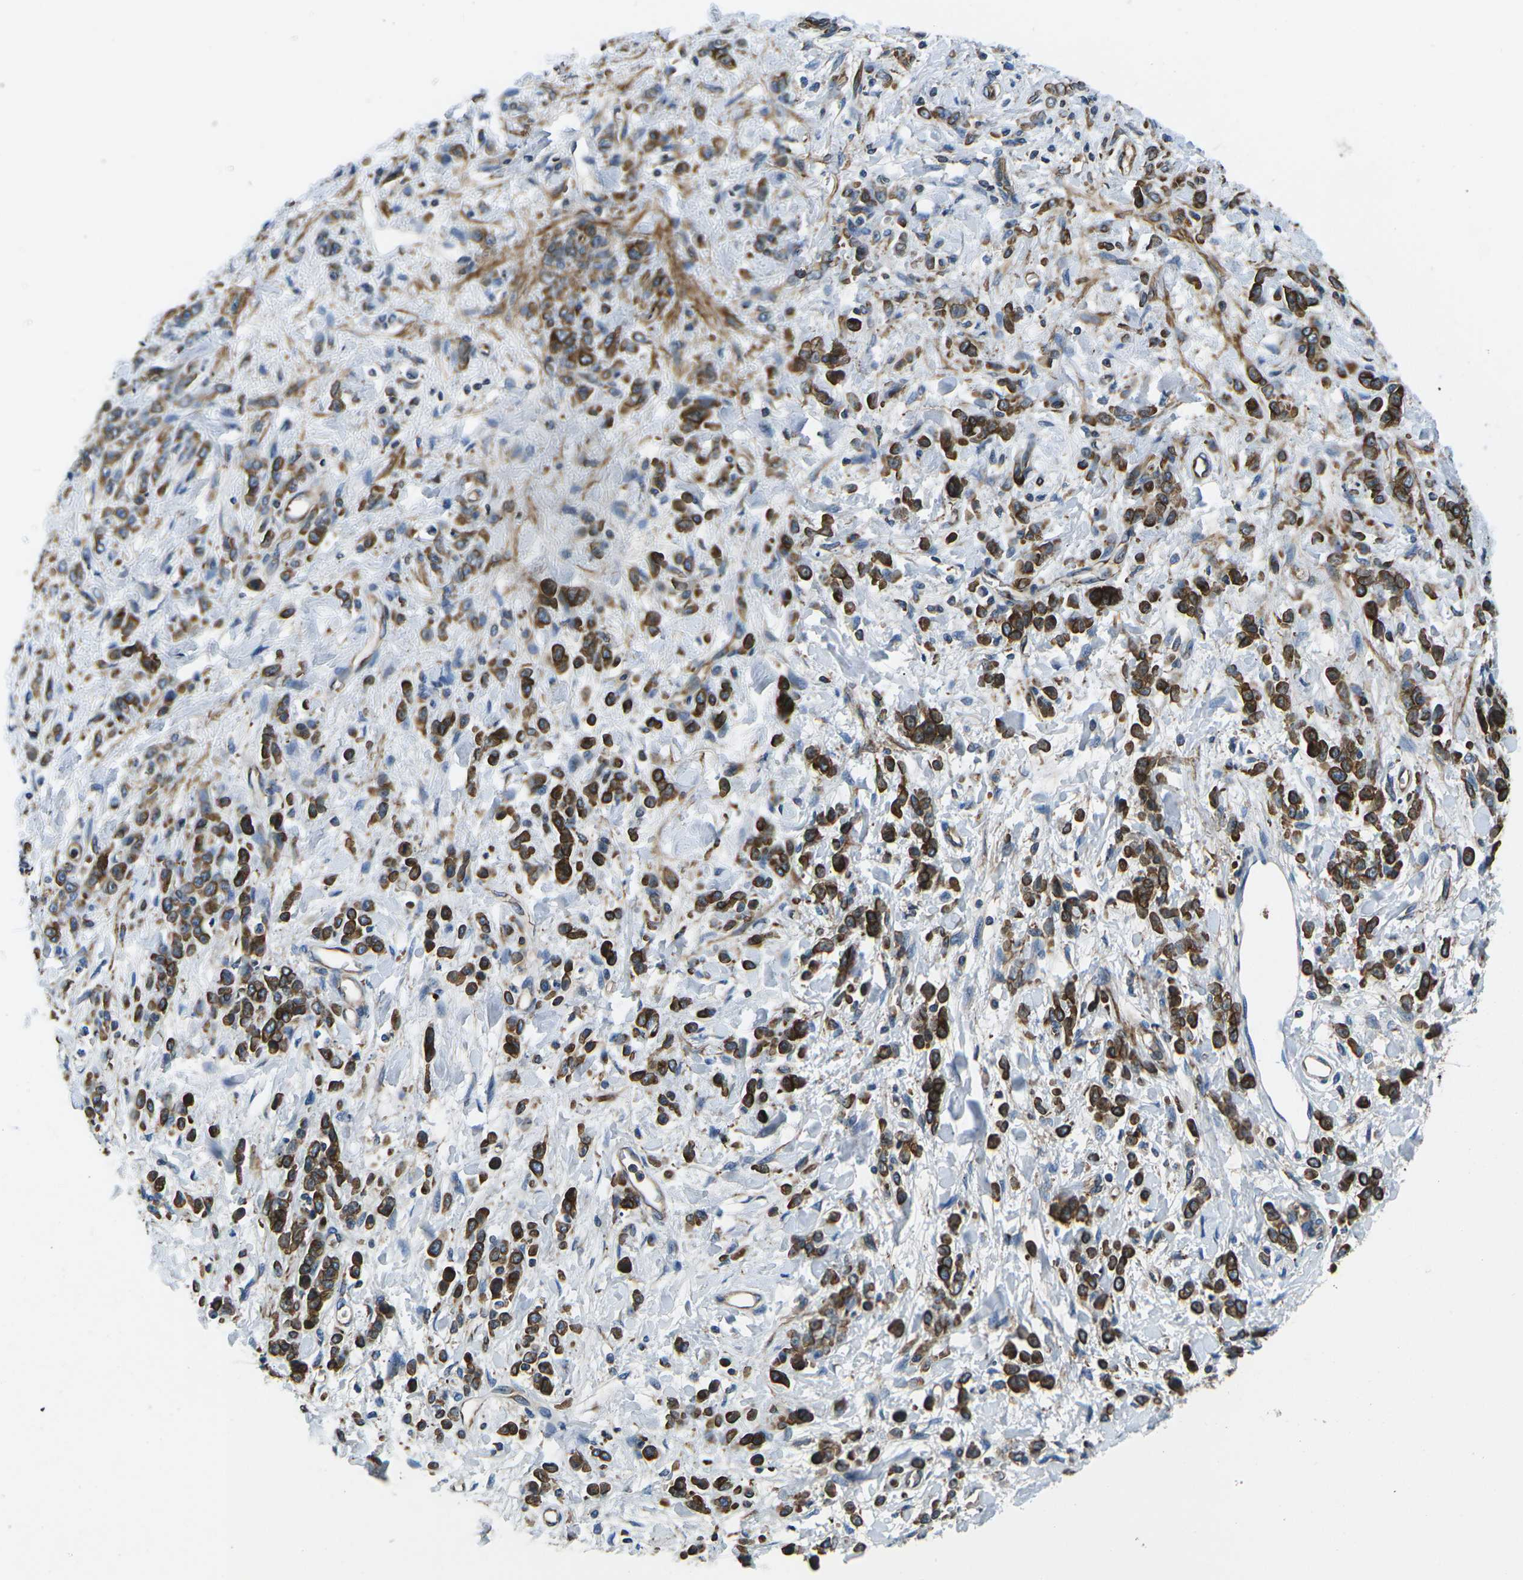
{"staining": {"intensity": "strong", "quantity": "25%-75%", "location": "cytoplasmic/membranous"}, "tissue": "stomach cancer", "cell_type": "Tumor cells", "image_type": "cancer", "snomed": [{"axis": "morphology", "description": "Normal tissue, NOS"}, {"axis": "morphology", "description": "Adenocarcinoma, NOS"}, {"axis": "topography", "description": "Stomach"}], "caption": "IHC (DAB (3,3'-diaminobenzidine)) staining of human stomach cancer (adenocarcinoma) displays strong cytoplasmic/membranous protein positivity in about 25%-75% of tumor cells.", "gene": "KCNJ15", "patient": {"sex": "male", "age": 82}}